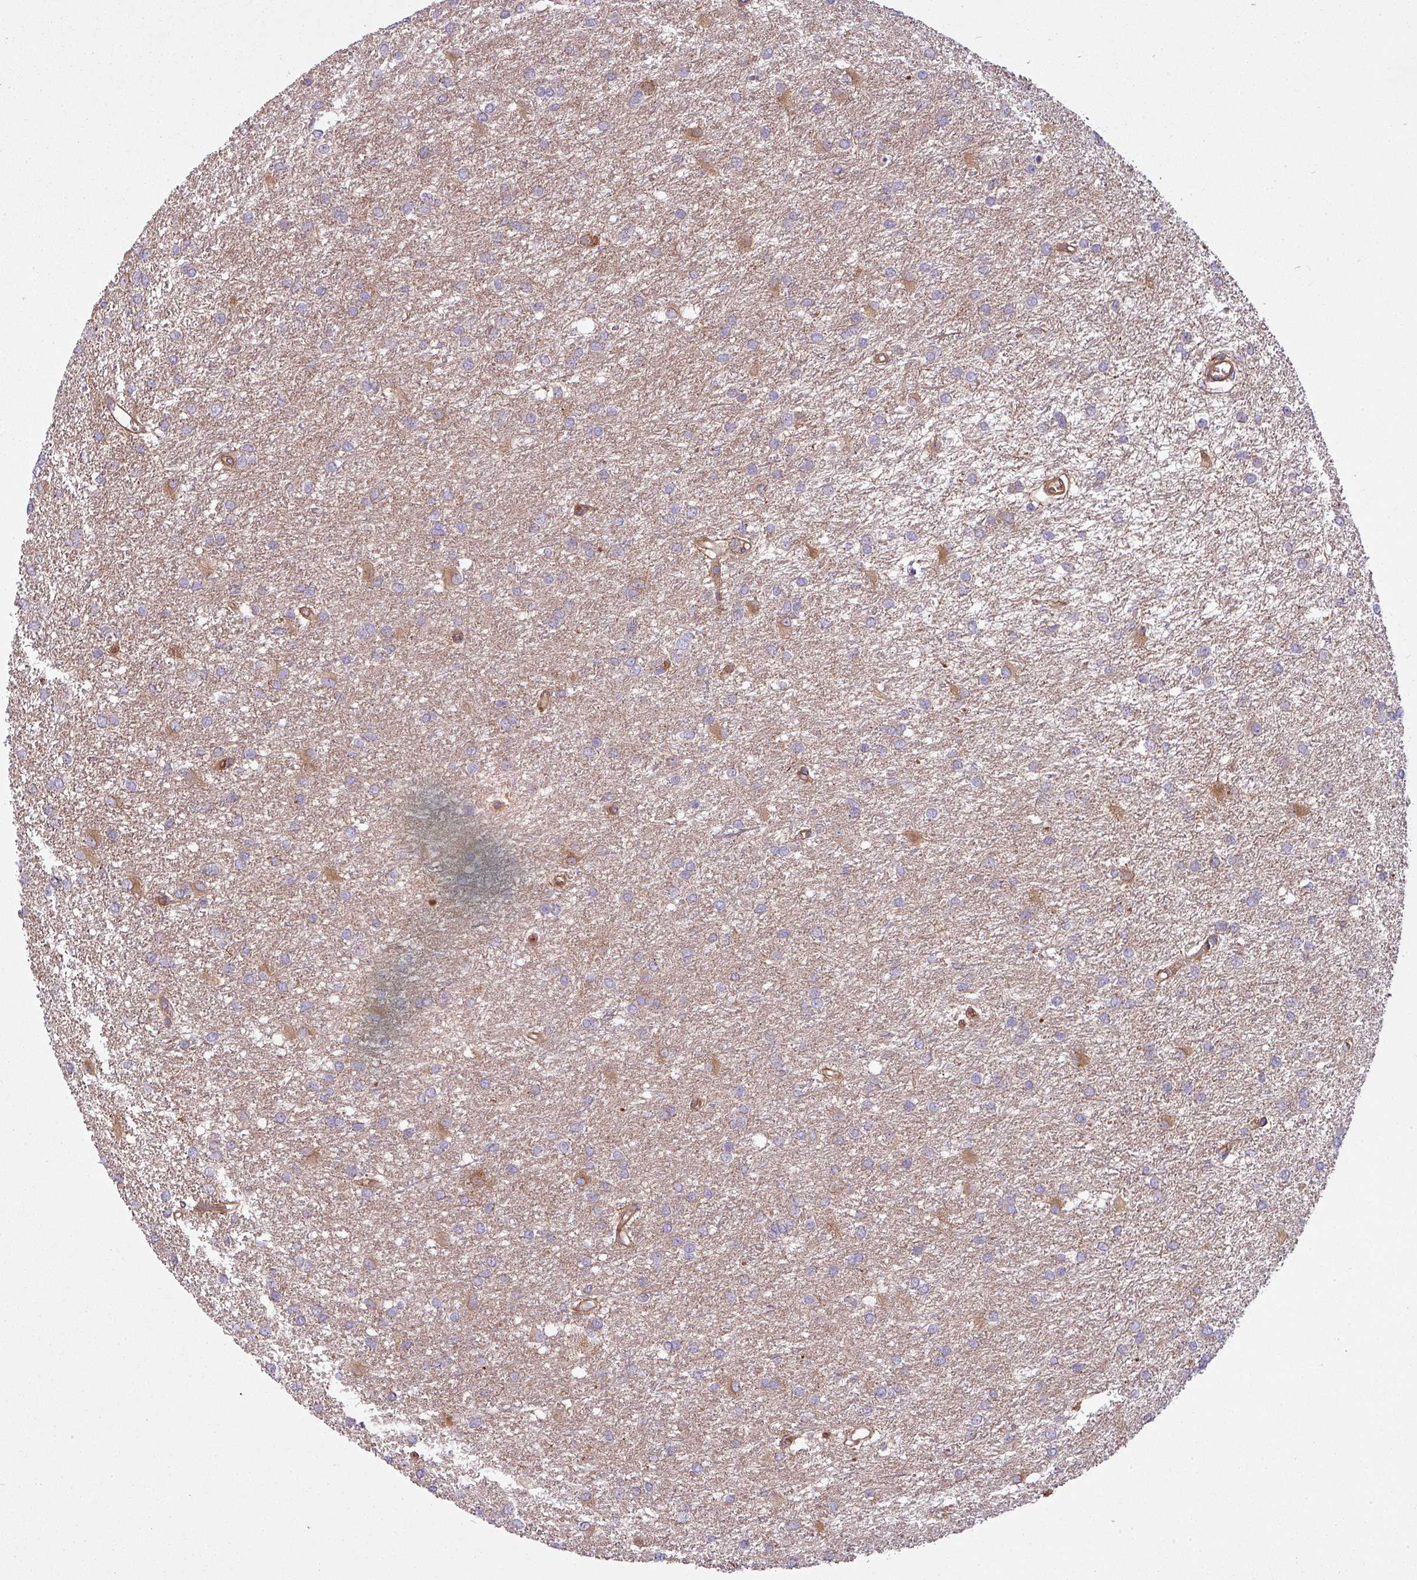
{"staining": {"intensity": "moderate", "quantity": "25%-75%", "location": "cytoplasmic/membranous"}, "tissue": "glioma", "cell_type": "Tumor cells", "image_type": "cancer", "snomed": [{"axis": "morphology", "description": "Glioma, malignant, High grade"}, {"axis": "topography", "description": "Brain"}], "caption": "Protein expression analysis of human glioma reveals moderate cytoplasmic/membranous staining in approximately 25%-75% of tumor cells.", "gene": "SNRNP25", "patient": {"sex": "female", "age": 50}}